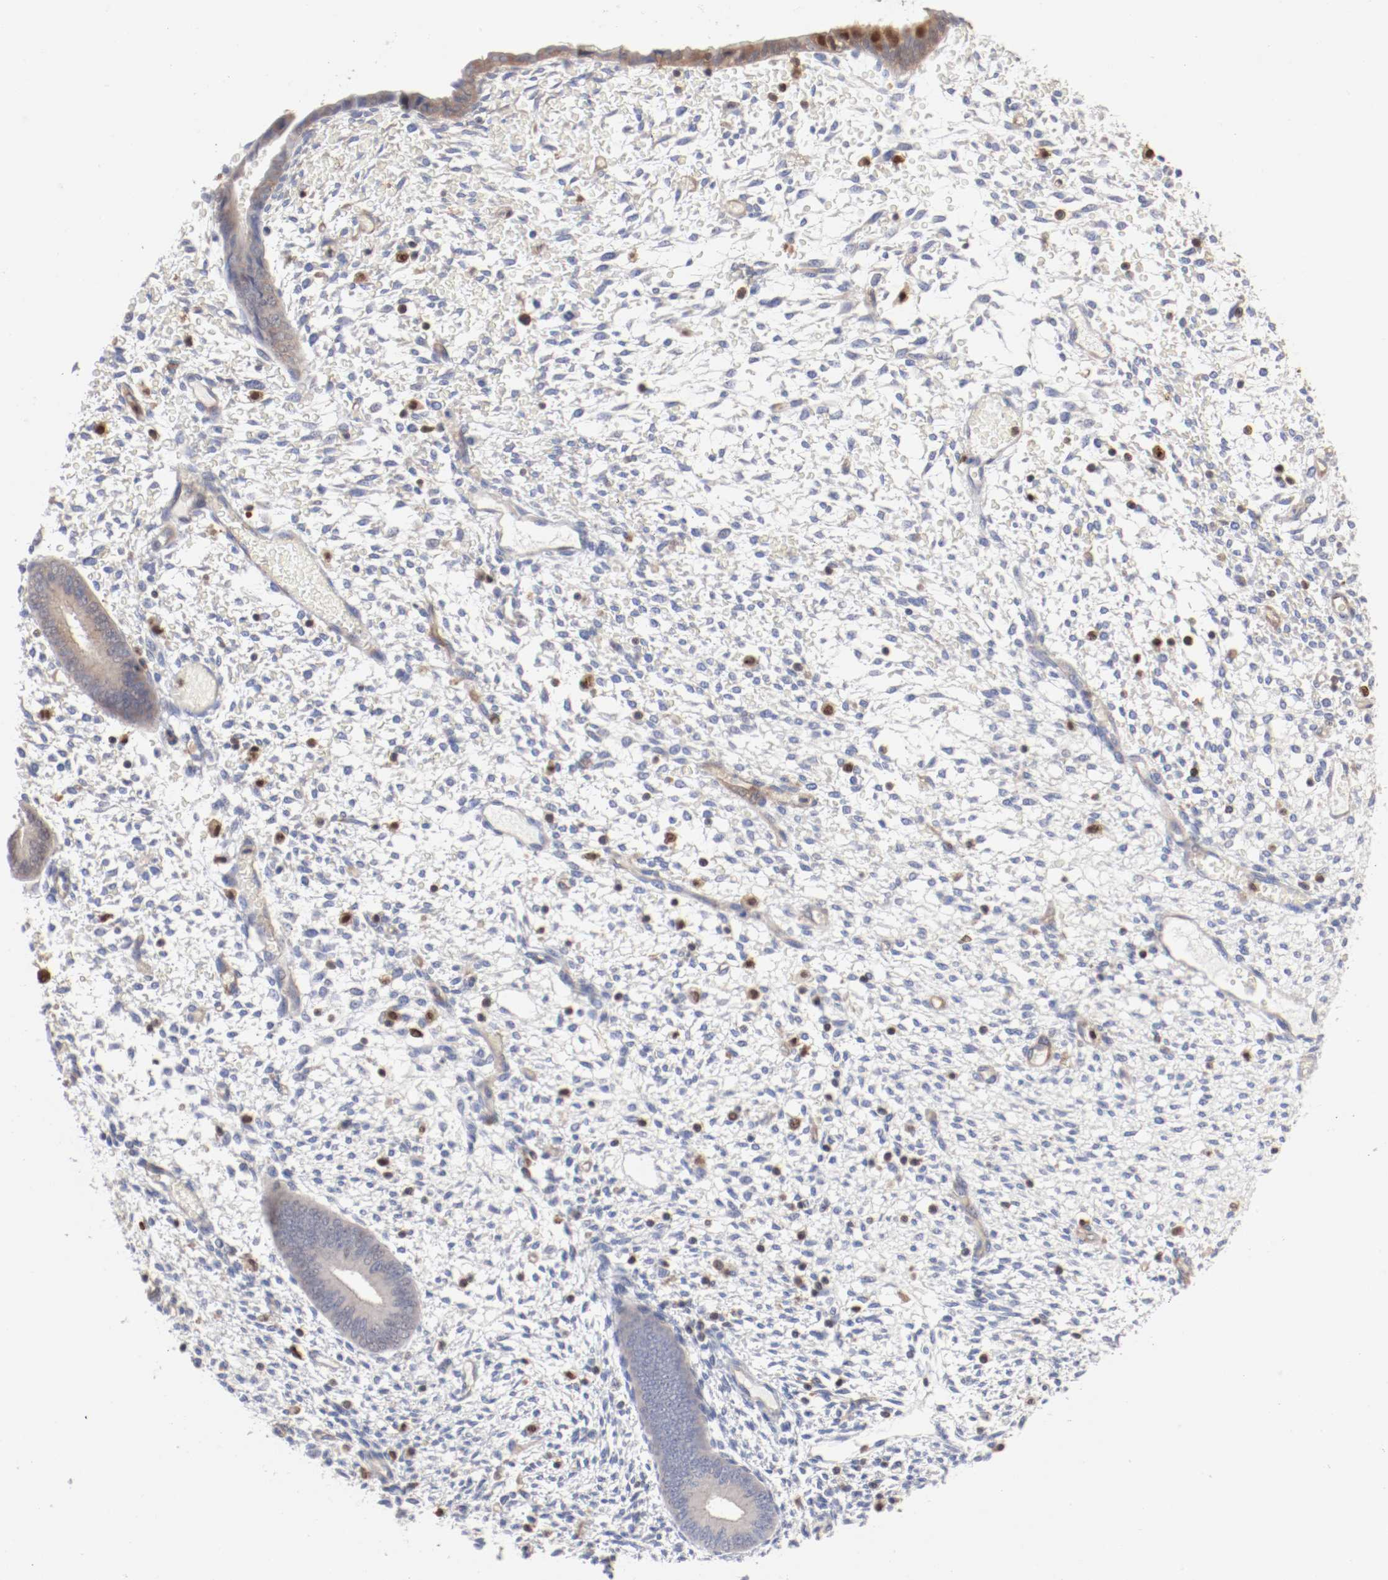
{"staining": {"intensity": "moderate", "quantity": "<25%", "location": "cytoplasmic/membranous"}, "tissue": "endometrium", "cell_type": "Cells in endometrial stroma", "image_type": "normal", "snomed": [{"axis": "morphology", "description": "Normal tissue, NOS"}, {"axis": "topography", "description": "Endometrium"}], "caption": "Immunohistochemistry staining of unremarkable endometrium, which shows low levels of moderate cytoplasmic/membranous expression in approximately <25% of cells in endometrial stroma indicating moderate cytoplasmic/membranous protein expression. The staining was performed using DAB (3,3'-diaminobenzidine) (brown) for protein detection and nuclei were counterstained in hematoxylin (blue).", "gene": "ARHGEF6", "patient": {"sex": "female", "age": 42}}